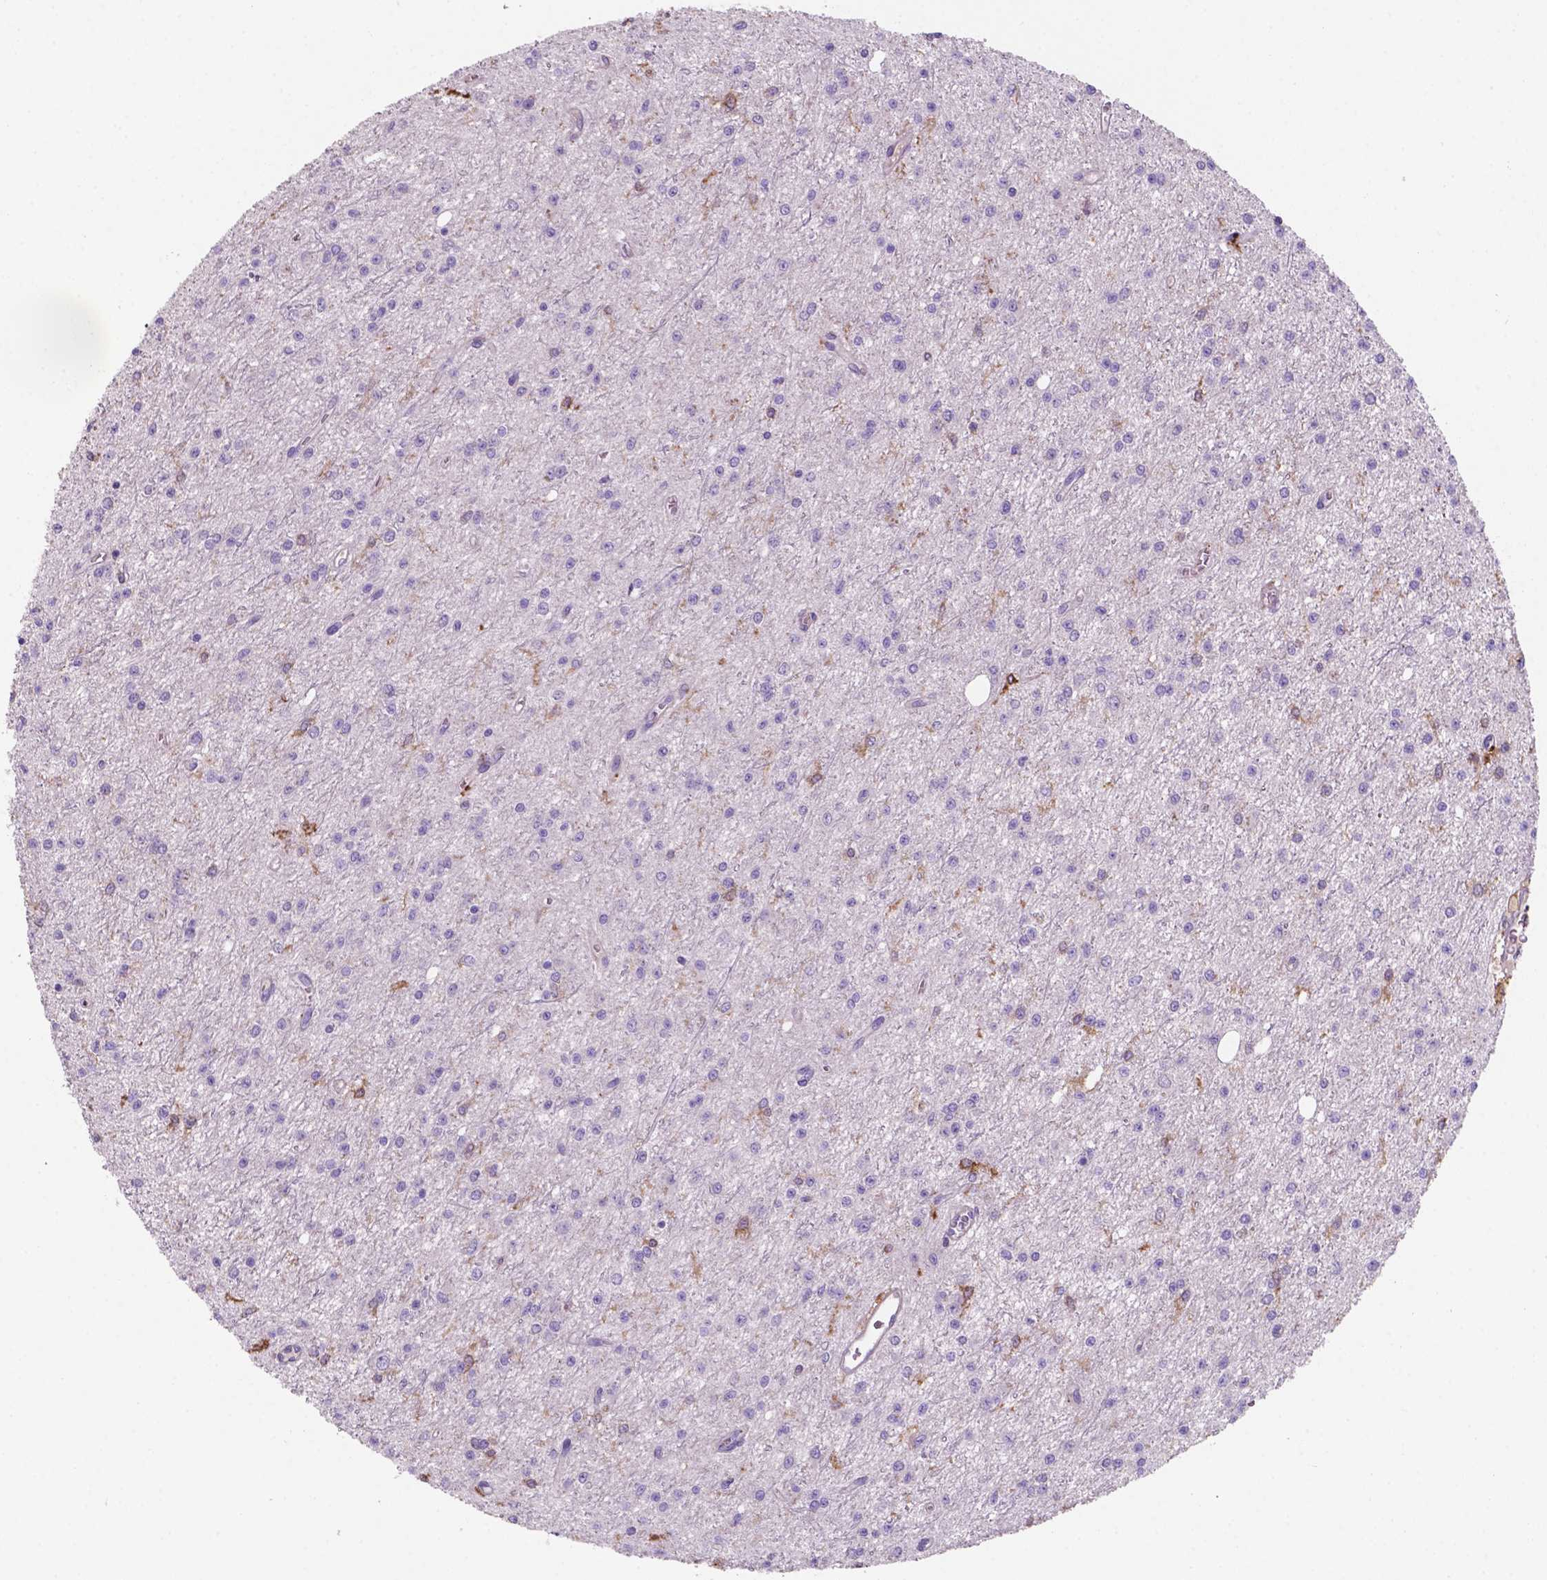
{"staining": {"intensity": "negative", "quantity": "none", "location": "none"}, "tissue": "glioma", "cell_type": "Tumor cells", "image_type": "cancer", "snomed": [{"axis": "morphology", "description": "Glioma, malignant, Low grade"}, {"axis": "topography", "description": "Brain"}], "caption": "IHC of glioma shows no staining in tumor cells. (DAB (3,3'-diaminobenzidine) immunohistochemistry (IHC) visualized using brightfield microscopy, high magnification).", "gene": "MKRN2OS", "patient": {"sex": "female", "age": 45}}